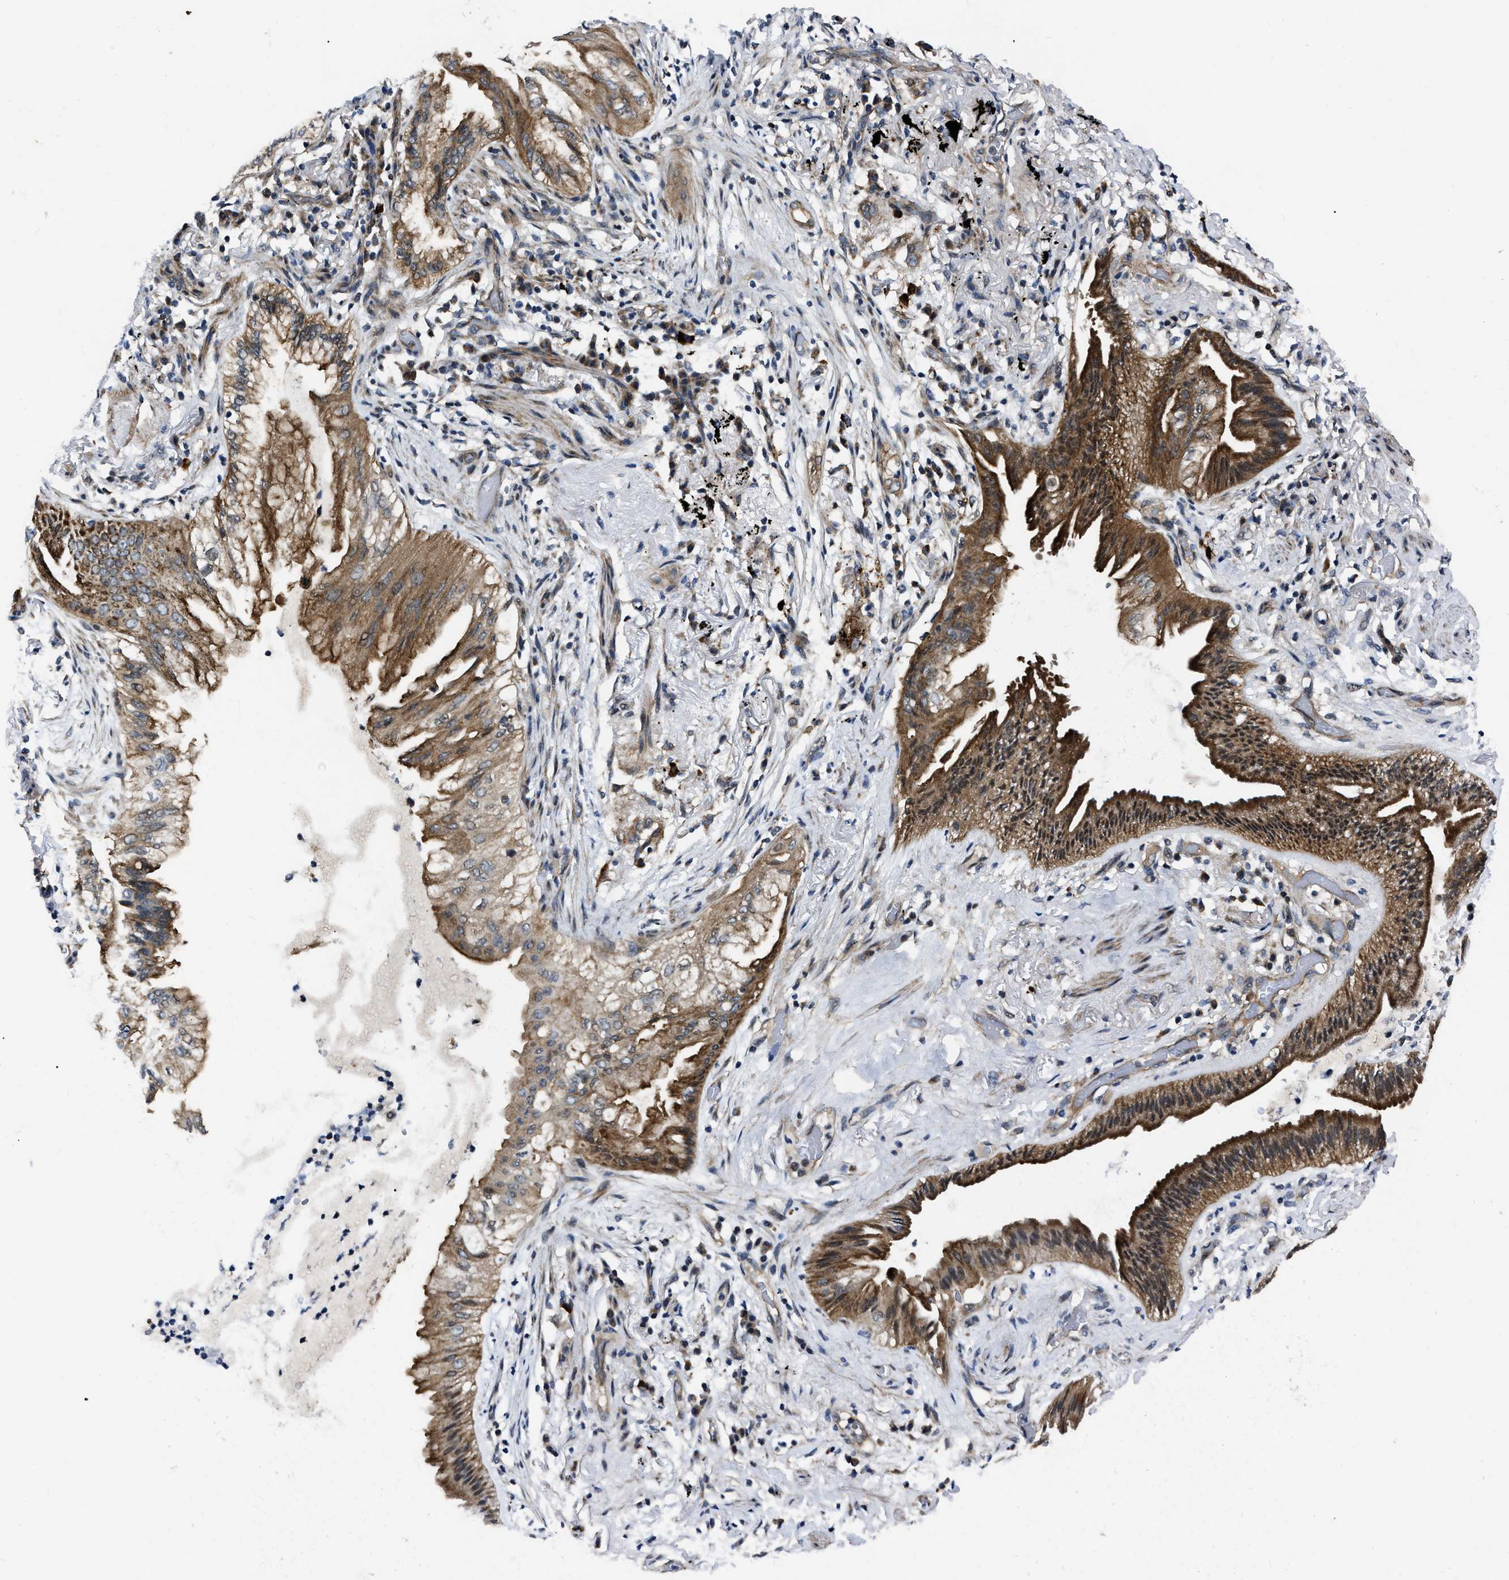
{"staining": {"intensity": "strong", "quantity": ">75%", "location": "cytoplasmic/membranous"}, "tissue": "lung cancer", "cell_type": "Tumor cells", "image_type": "cancer", "snomed": [{"axis": "morphology", "description": "Normal tissue, NOS"}, {"axis": "morphology", "description": "Adenocarcinoma, NOS"}, {"axis": "topography", "description": "Bronchus"}, {"axis": "topography", "description": "Lung"}], "caption": "Tumor cells display high levels of strong cytoplasmic/membranous expression in approximately >75% of cells in adenocarcinoma (lung).", "gene": "PPWD1", "patient": {"sex": "female", "age": 70}}